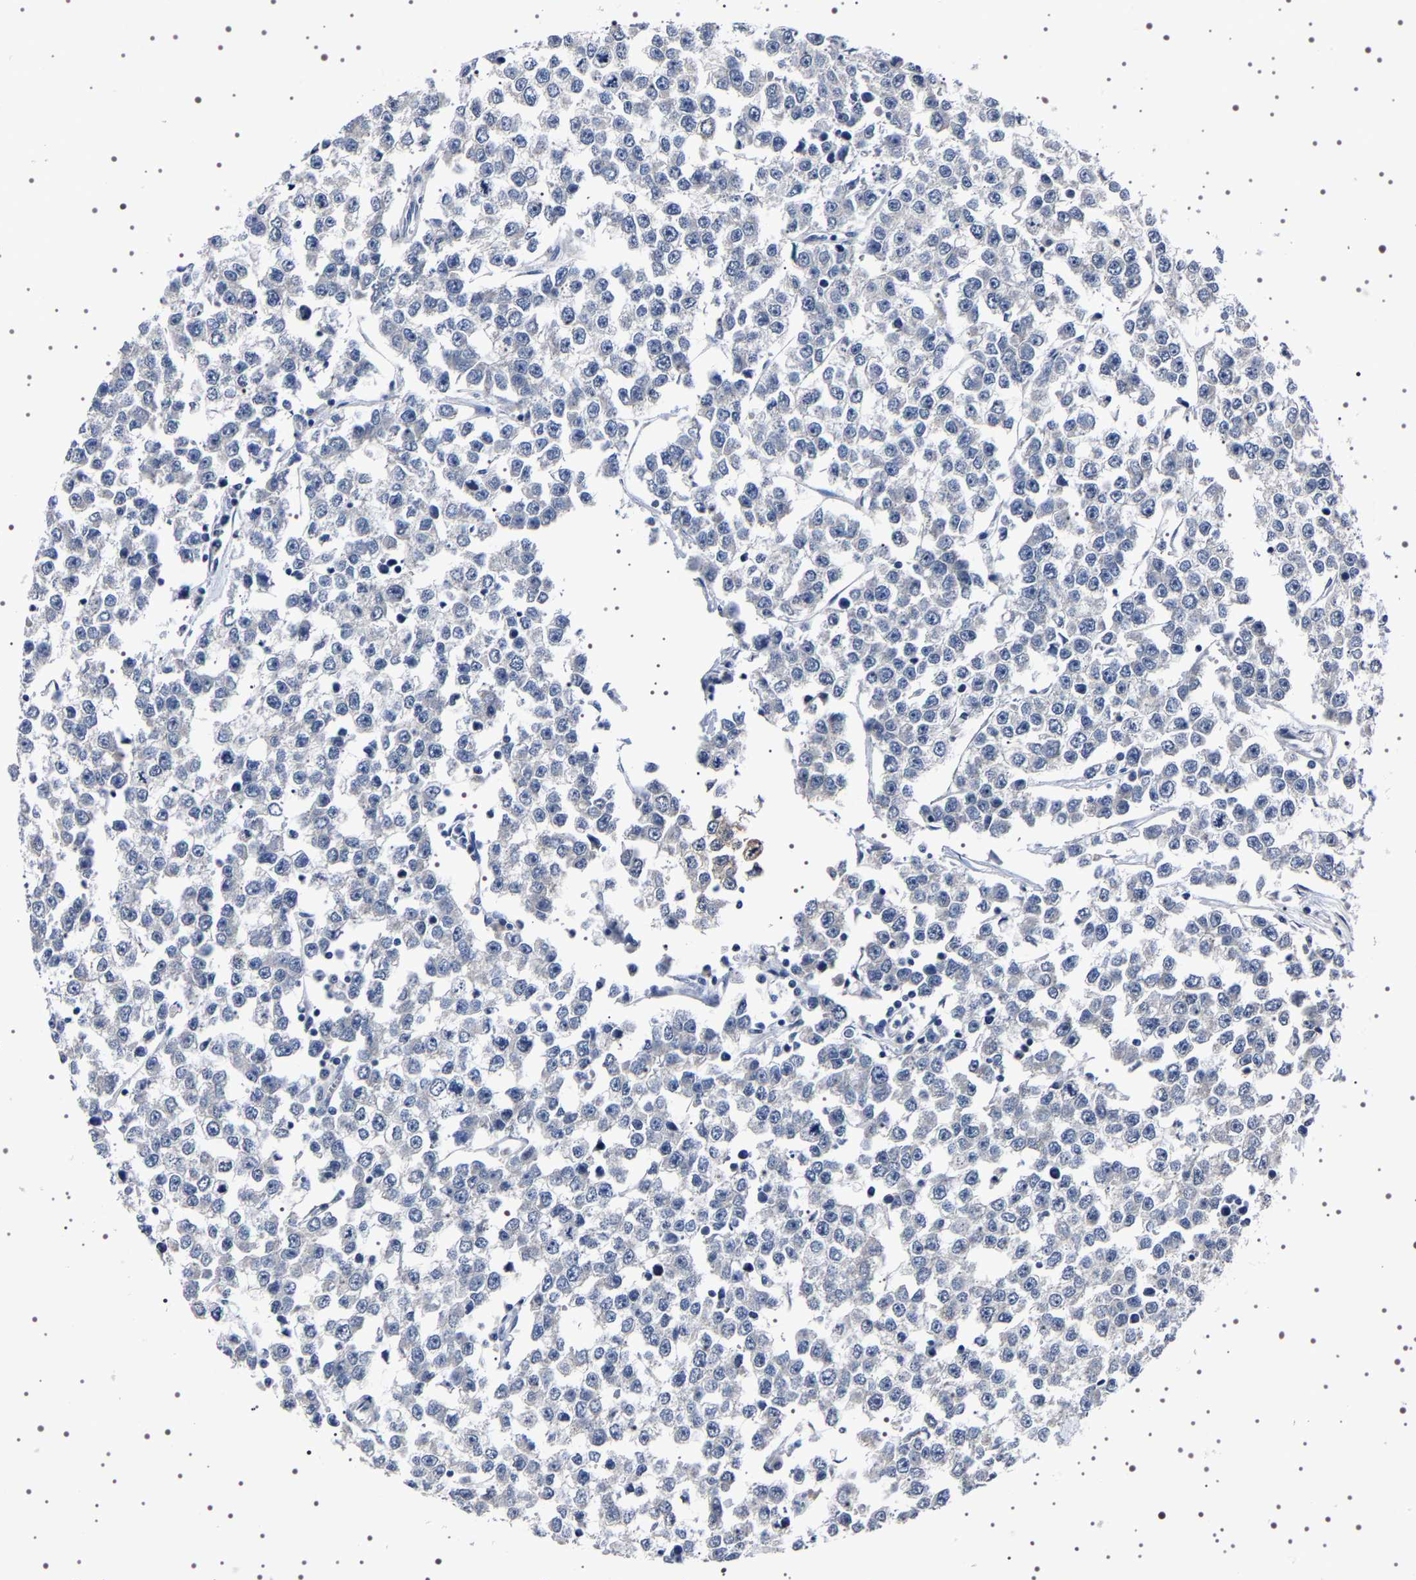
{"staining": {"intensity": "negative", "quantity": "none", "location": "none"}, "tissue": "testis cancer", "cell_type": "Tumor cells", "image_type": "cancer", "snomed": [{"axis": "morphology", "description": "Seminoma, NOS"}, {"axis": "morphology", "description": "Carcinoma, Embryonal, NOS"}, {"axis": "topography", "description": "Testis"}], "caption": "This is a photomicrograph of IHC staining of testis cancer (seminoma), which shows no positivity in tumor cells.", "gene": "TARBP1", "patient": {"sex": "male", "age": 52}}